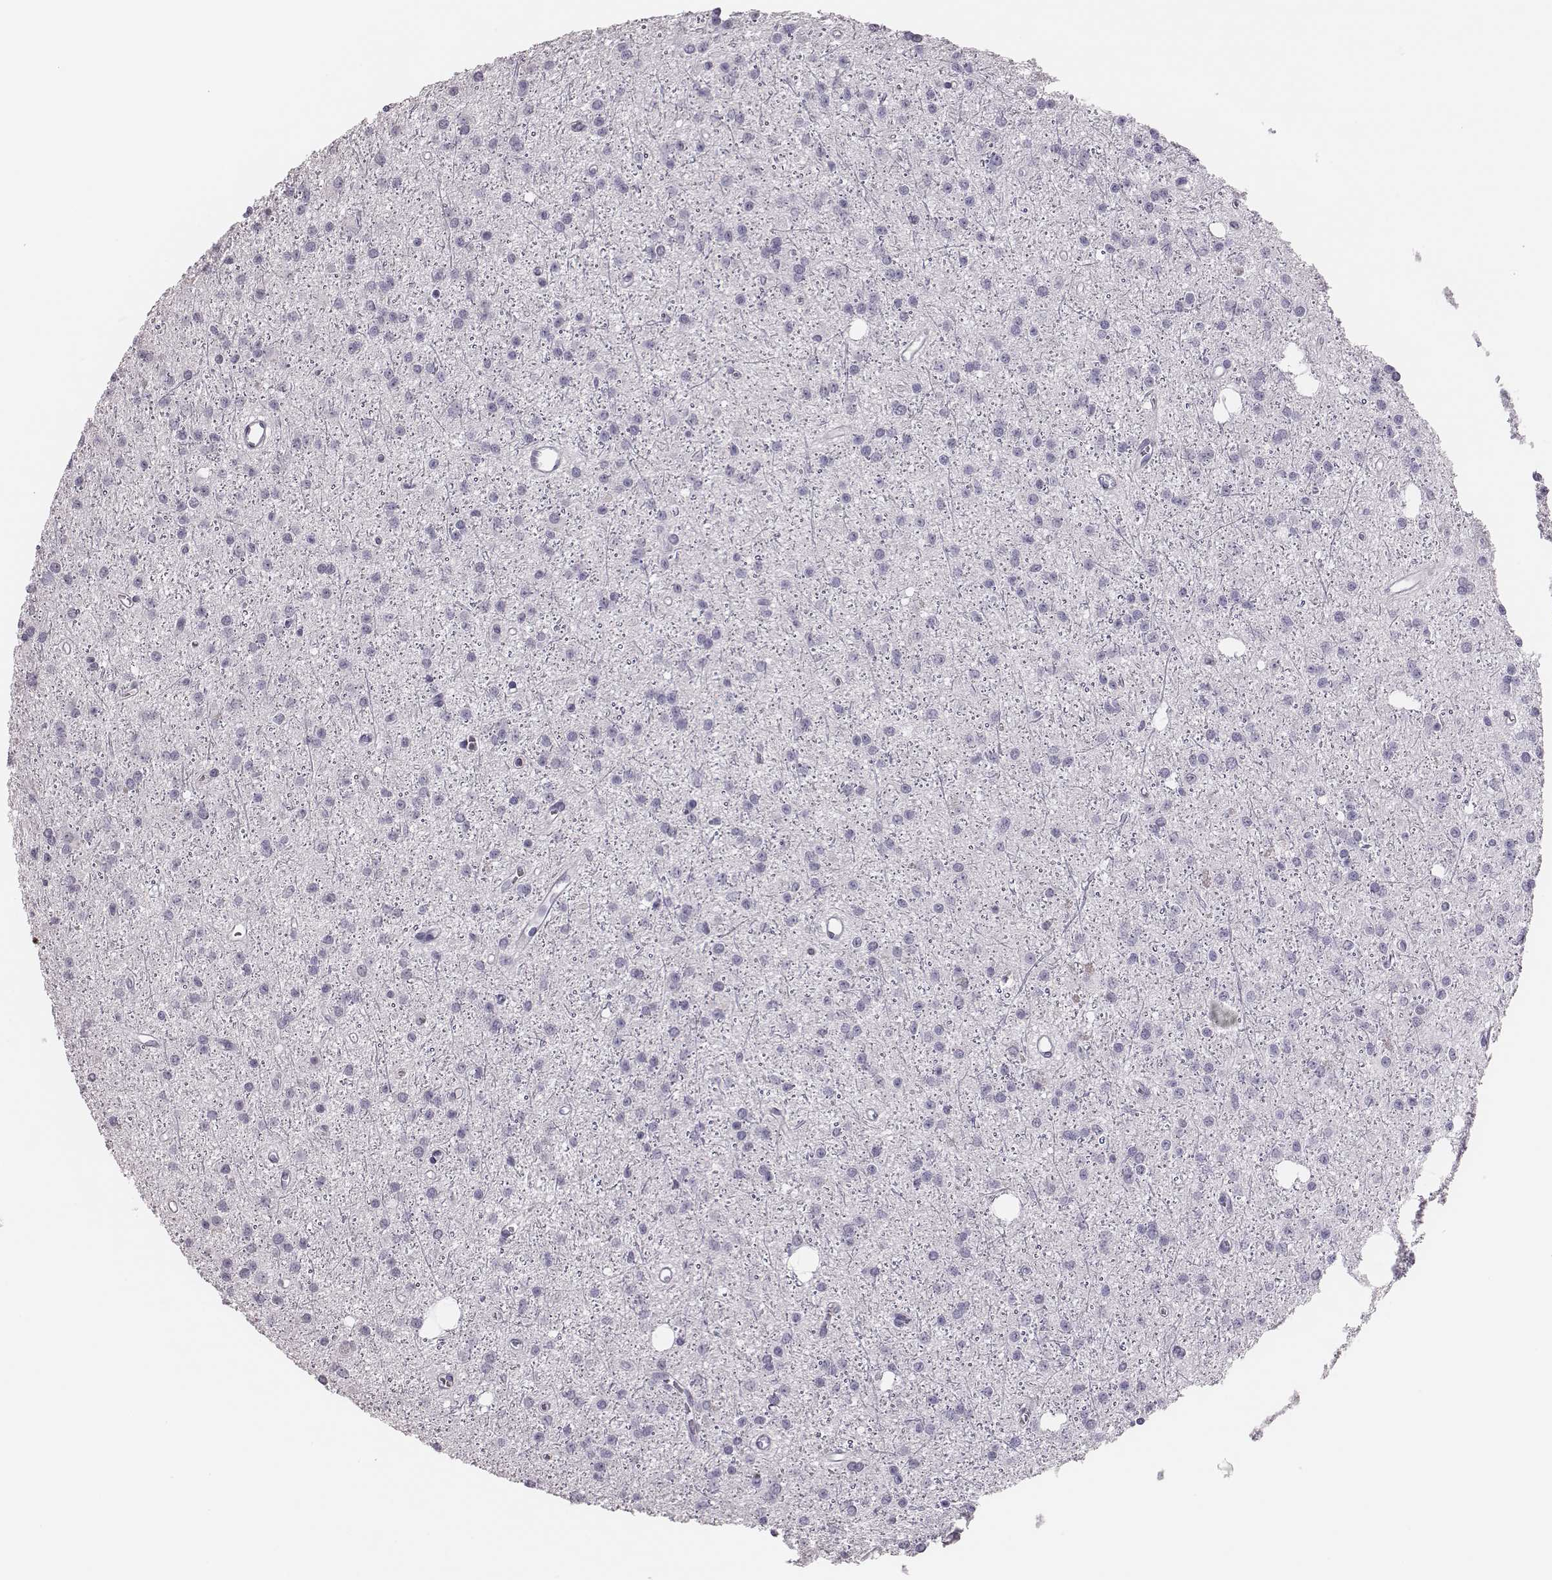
{"staining": {"intensity": "negative", "quantity": "none", "location": "none"}, "tissue": "glioma", "cell_type": "Tumor cells", "image_type": "cancer", "snomed": [{"axis": "morphology", "description": "Glioma, malignant, Low grade"}, {"axis": "topography", "description": "Brain"}], "caption": "Protein analysis of malignant low-grade glioma reveals no significant expression in tumor cells. (DAB (3,3'-diaminobenzidine) immunohistochemistry visualized using brightfield microscopy, high magnification).", "gene": "H1-6", "patient": {"sex": "male", "age": 27}}